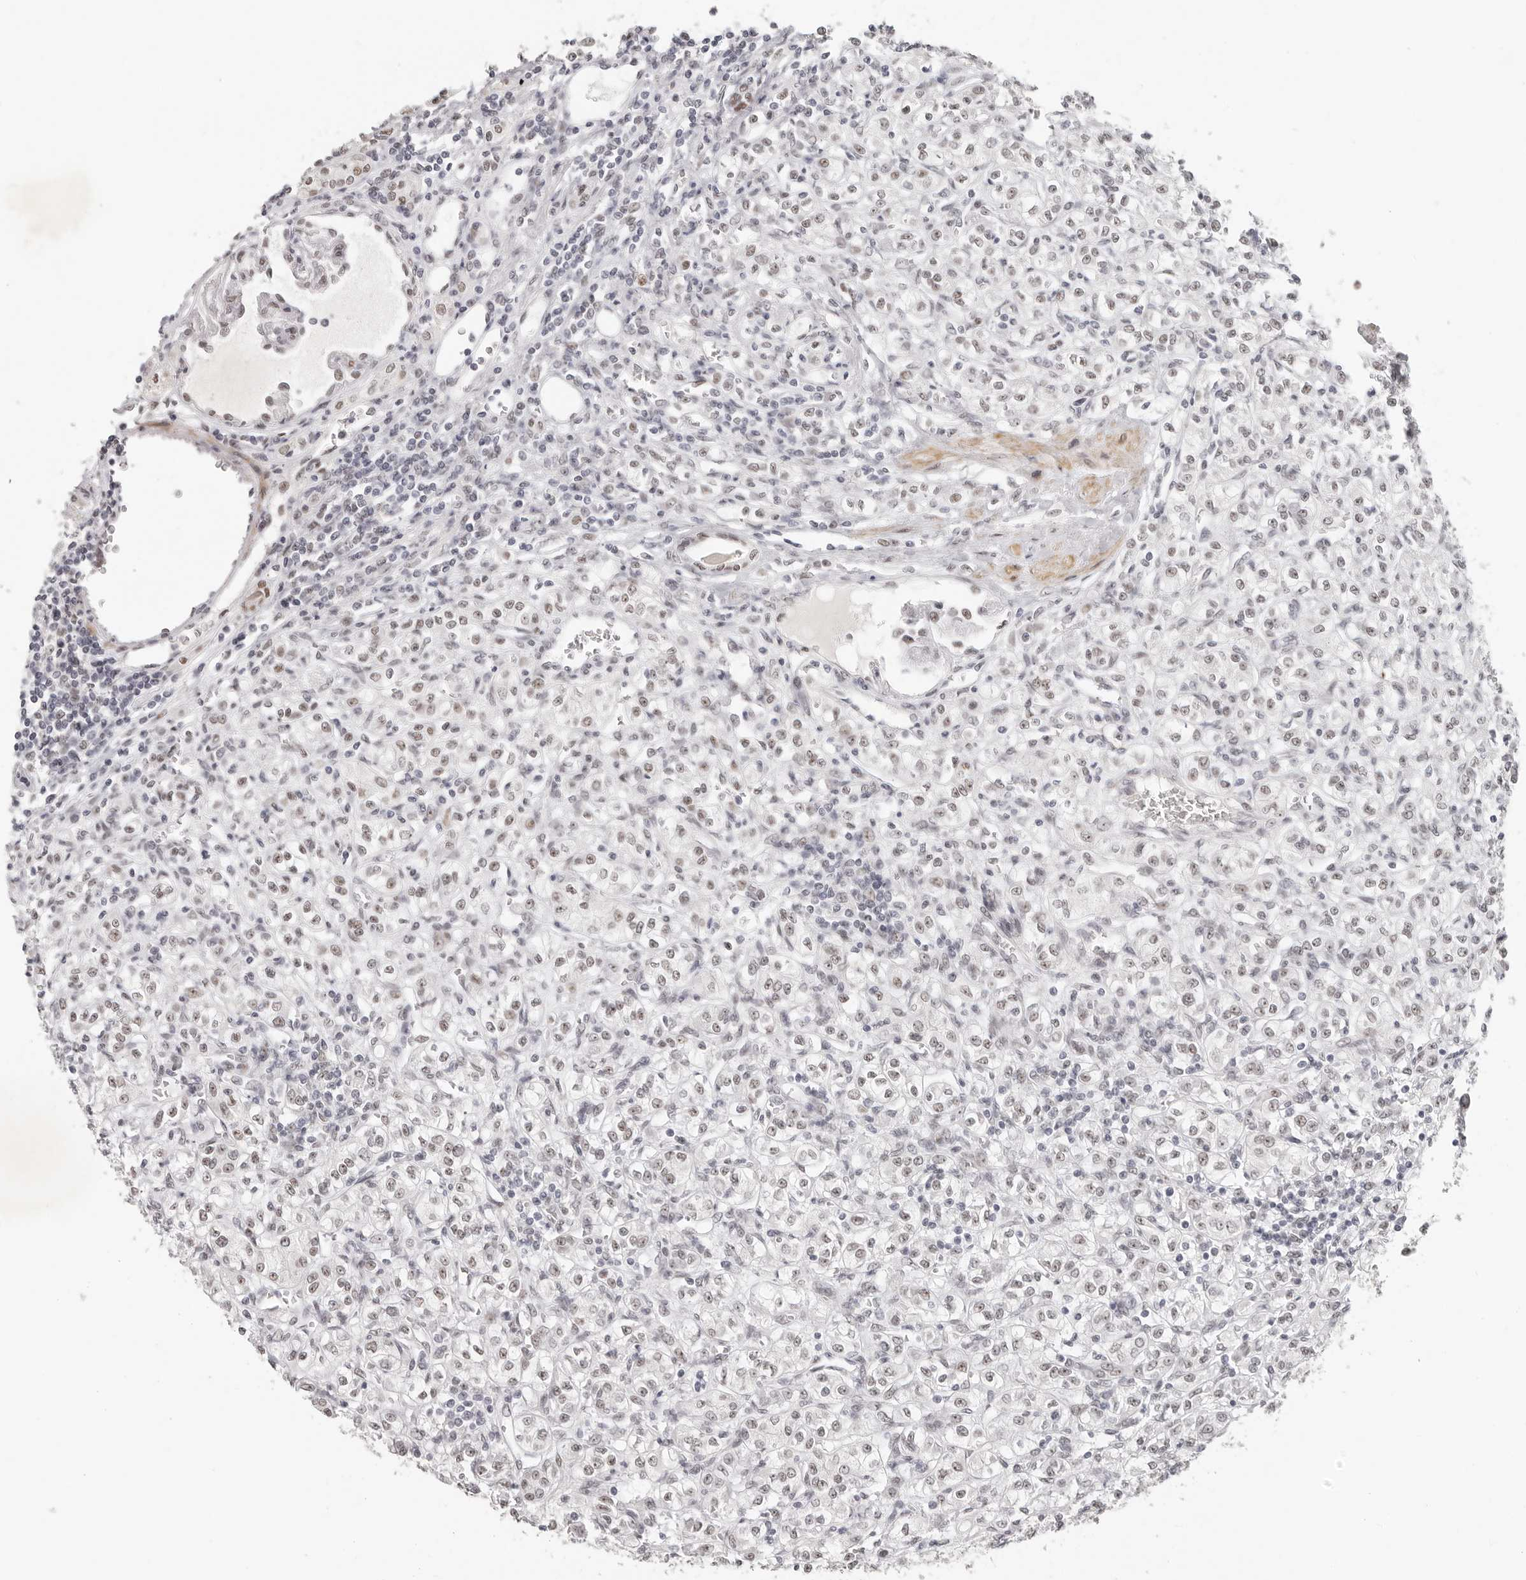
{"staining": {"intensity": "weak", "quantity": "25%-75%", "location": "nuclear"}, "tissue": "renal cancer", "cell_type": "Tumor cells", "image_type": "cancer", "snomed": [{"axis": "morphology", "description": "Adenocarcinoma, NOS"}, {"axis": "topography", "description": "Kidney"}], "caption": "This histopathology image reveals renal adenocarcinoma stained with immunohistochemistry to label a protein in brown. The nuclear of tumor cells show weak positivity for the protein. Nuclei are counter-stained blue.", "gene": "LARP7", "patient": {"sex": "male", "age": 77}}